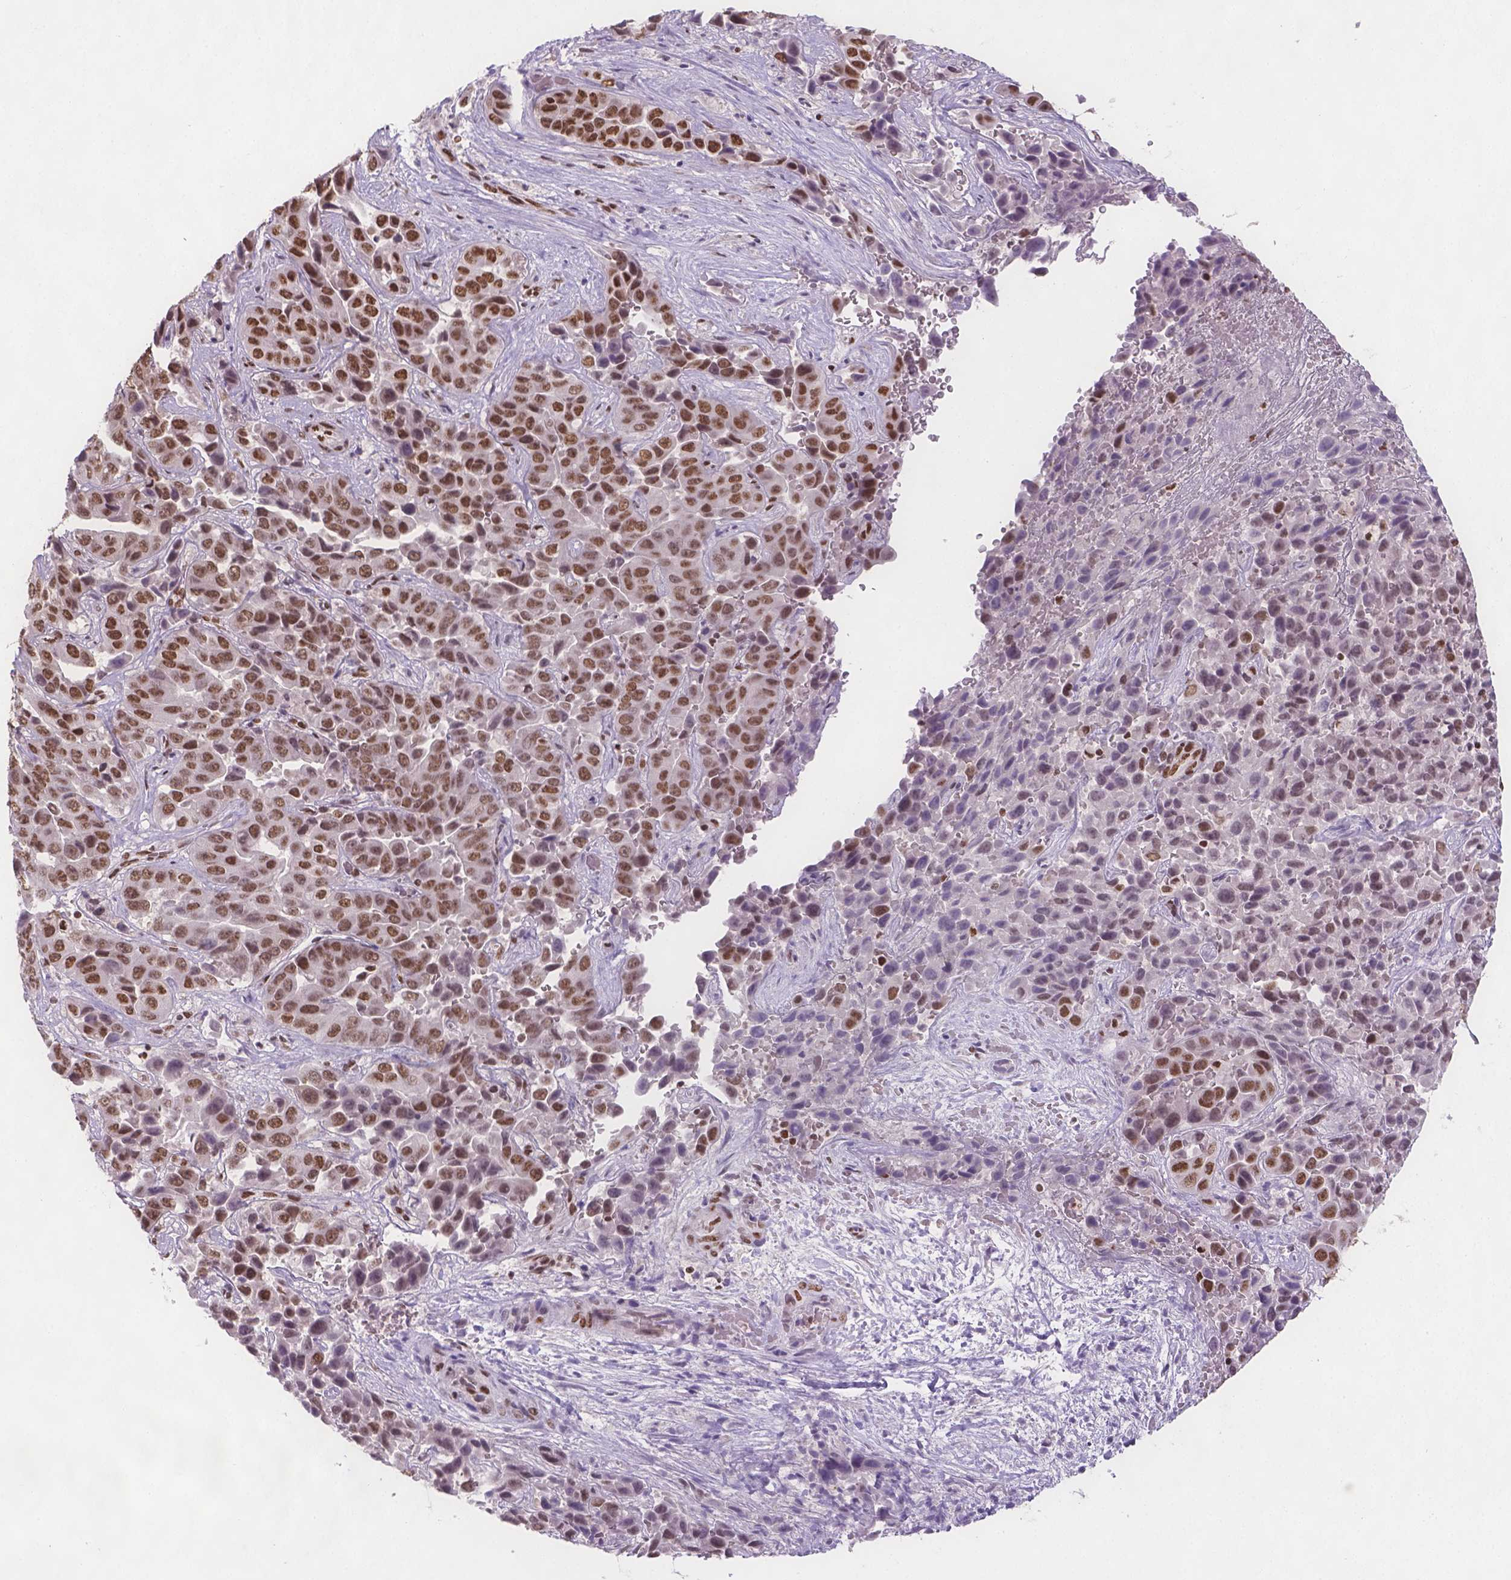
{"staining": {"intensity": "moderate", "quantity": ">75%", "location": "nuclear"}, "tissue": "liver cancer", "cell_type": "Tumor cells", "image_type": "cancer", "snomed": [{"axis": "morphology", "description": "Cholangiocarcinoma"}, {"axis": "topography", "description": "Liver"}], "caption": "High-magnification brightfield microscopy of liver cancer (cholangiocarcinoma) stained with DAB (3,3'-diaminobenzidine) (brown) and counterstained with hematoxylin (blue). tumor cells exhibit moderate nuclear expression is present in about>75% of cells.", "gene": "FANCE", "patient": {"sex": "female", "age": 52}}